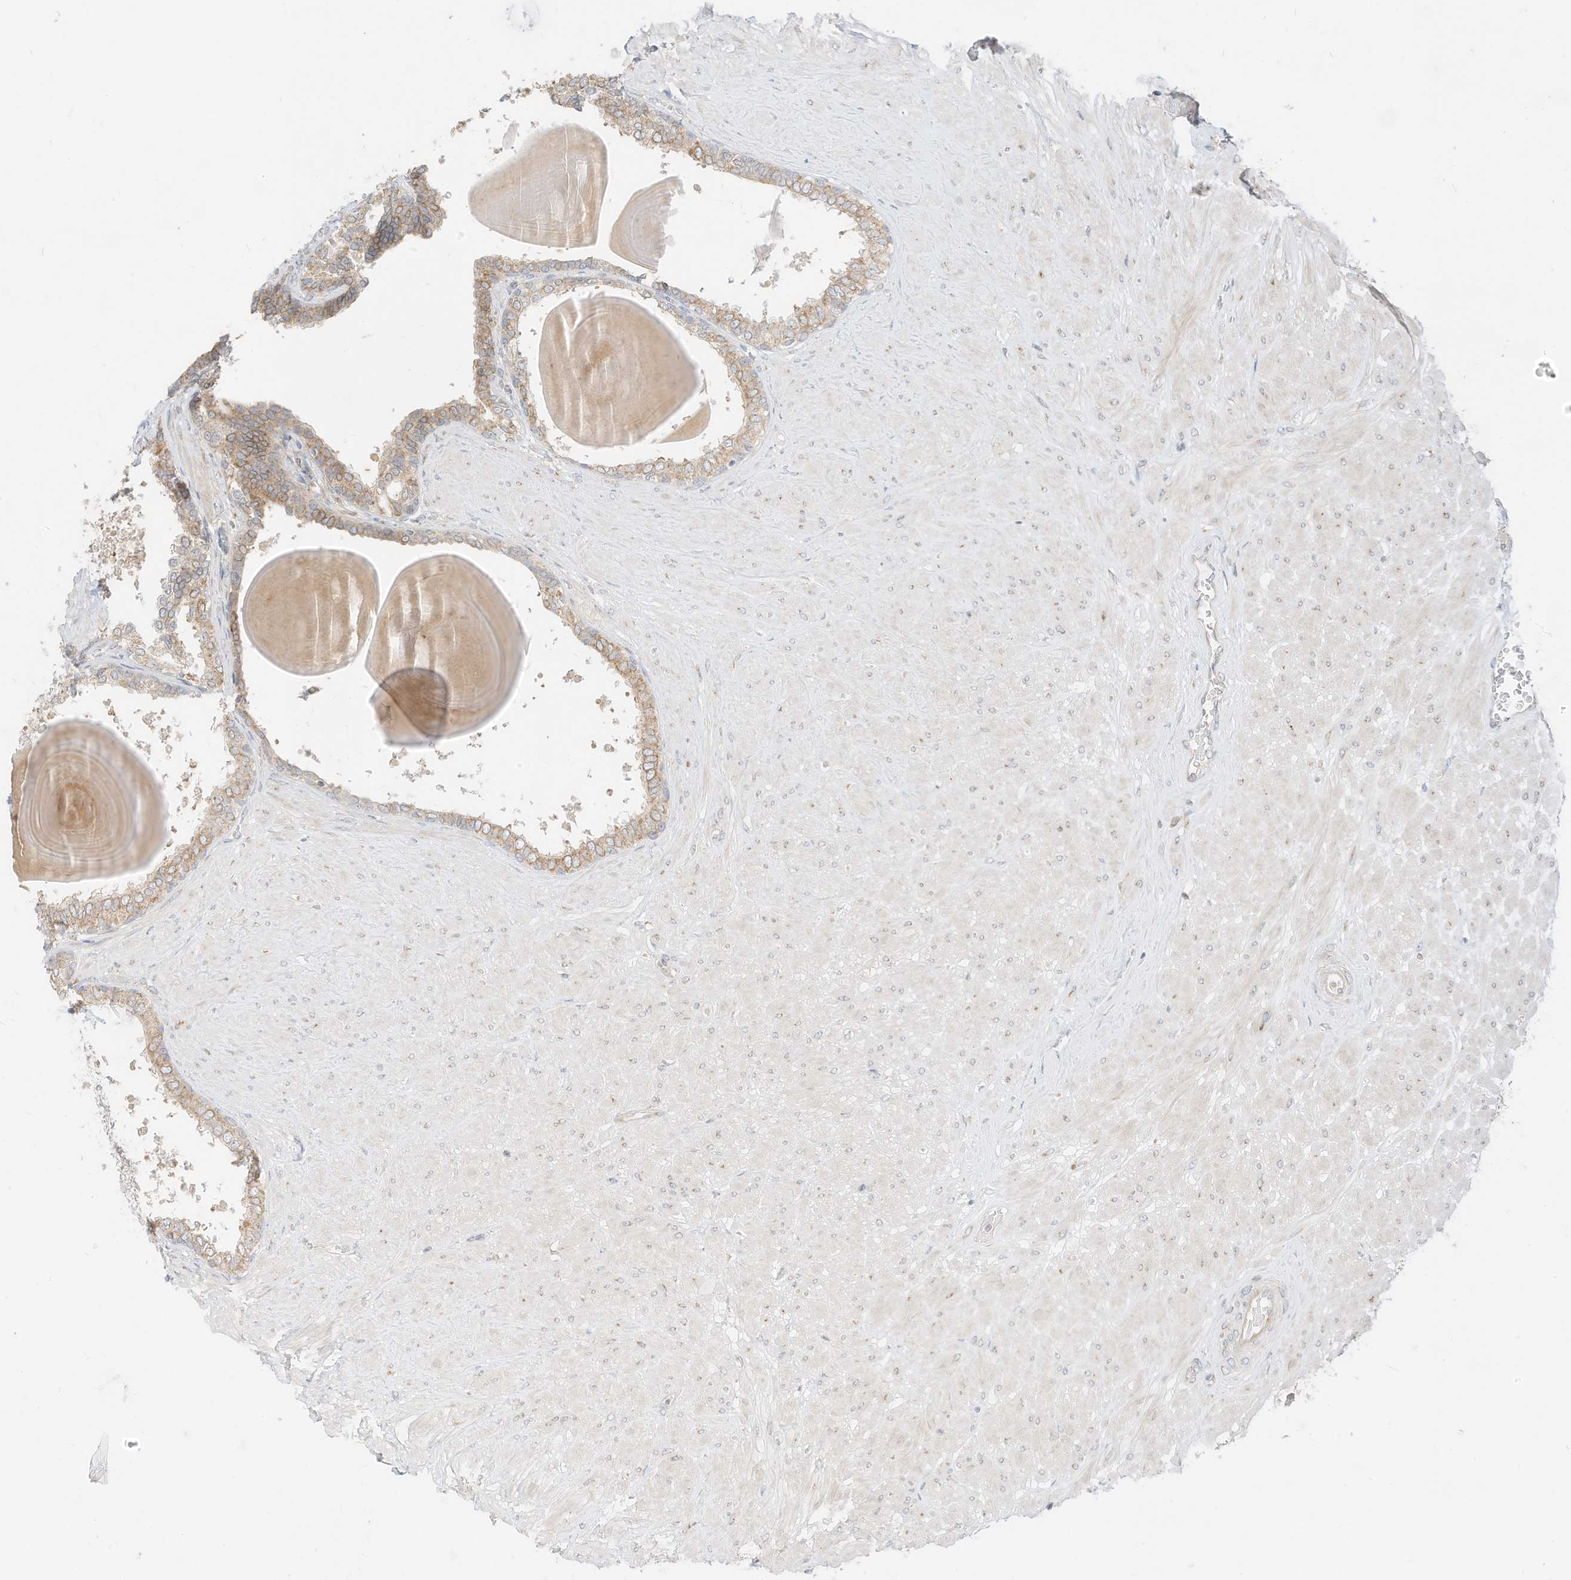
{"staining": {"intensity": "moderate", "quantity": "<25%", "location": "cytoplasmic/membranous"}, "tissue": "prostate", "cell_type": "Glandular cells", "image_type": "normal", "snomed": [{"axis": "morphology", "description": "Normal tissue, NOS"}, {"axis": "topography", "description": "Prostate"}], "caption": "Immunohistochemical staining of unremarkable human prostate displays <25% levels of moderate cytoplasmic/membranous protein expression in about <25% of glandular cells.", "gene": "STT3A", "patient": {"sex": "male", "age": 48}}